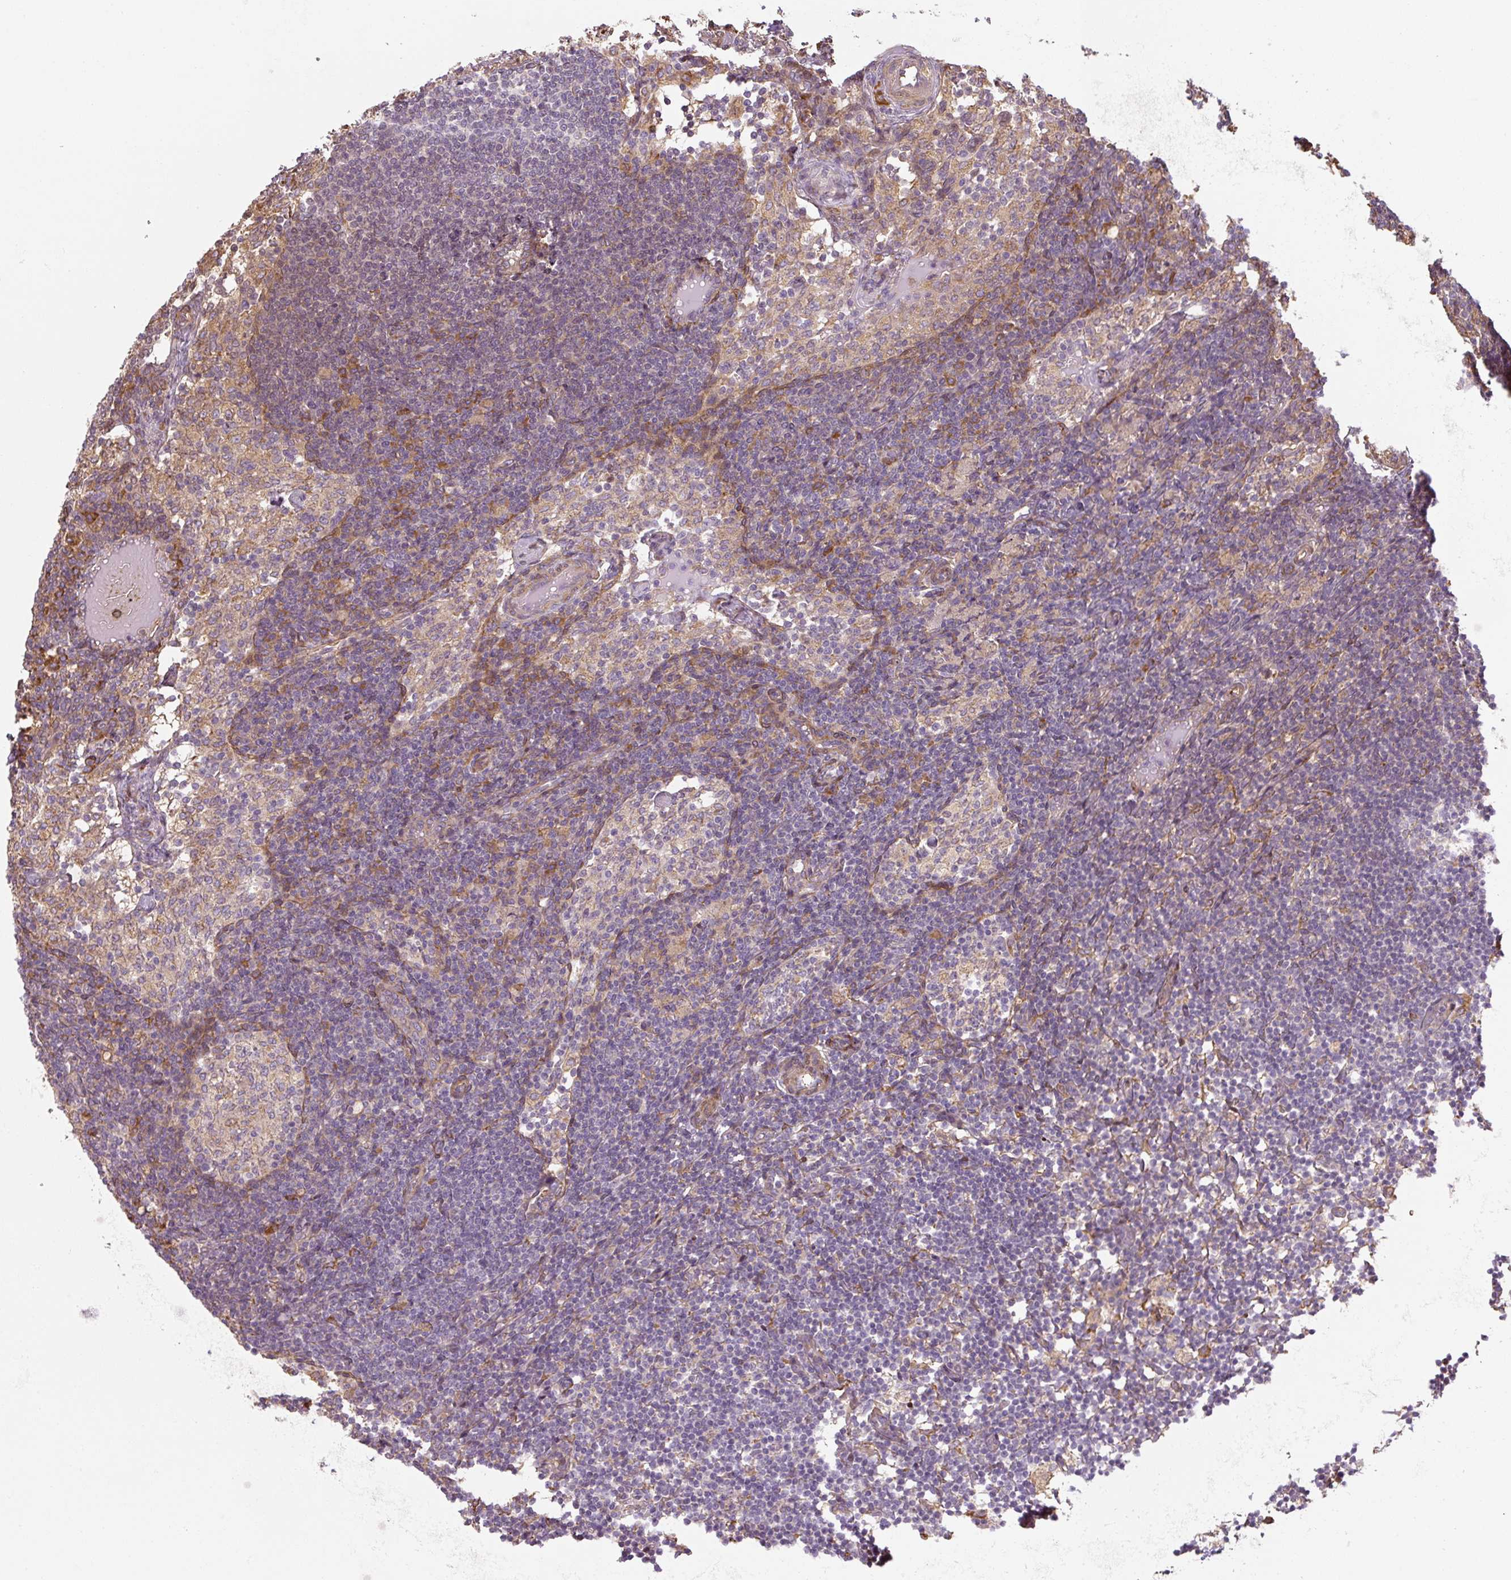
{"staining": {"intensity": "moderate", "quantity": "<25%", "location": "cytoplasmic/membranous"}, "tissue": "lymph node", "cell_type": "Non-germinal center cells", "image_type": "normal", "snomed": [{"axis": "morphology", "description": "Normal tissue, NOS"}, {"axis": "topography", "description": "Lymph node"}], "caption": "Immunohistochemistry (IHC) histopathology image of benign lymph node: lymph node stained using immunohistochemistry (IHC) shows low levels of moderate protein expression localized specifically in the cytoplasmic/membranous of non-germinal center cells, appearing as a cytoplasmic/membranous brown color.", "gene": "RASA1", "patient": {"sex": "male", "age": 49}}